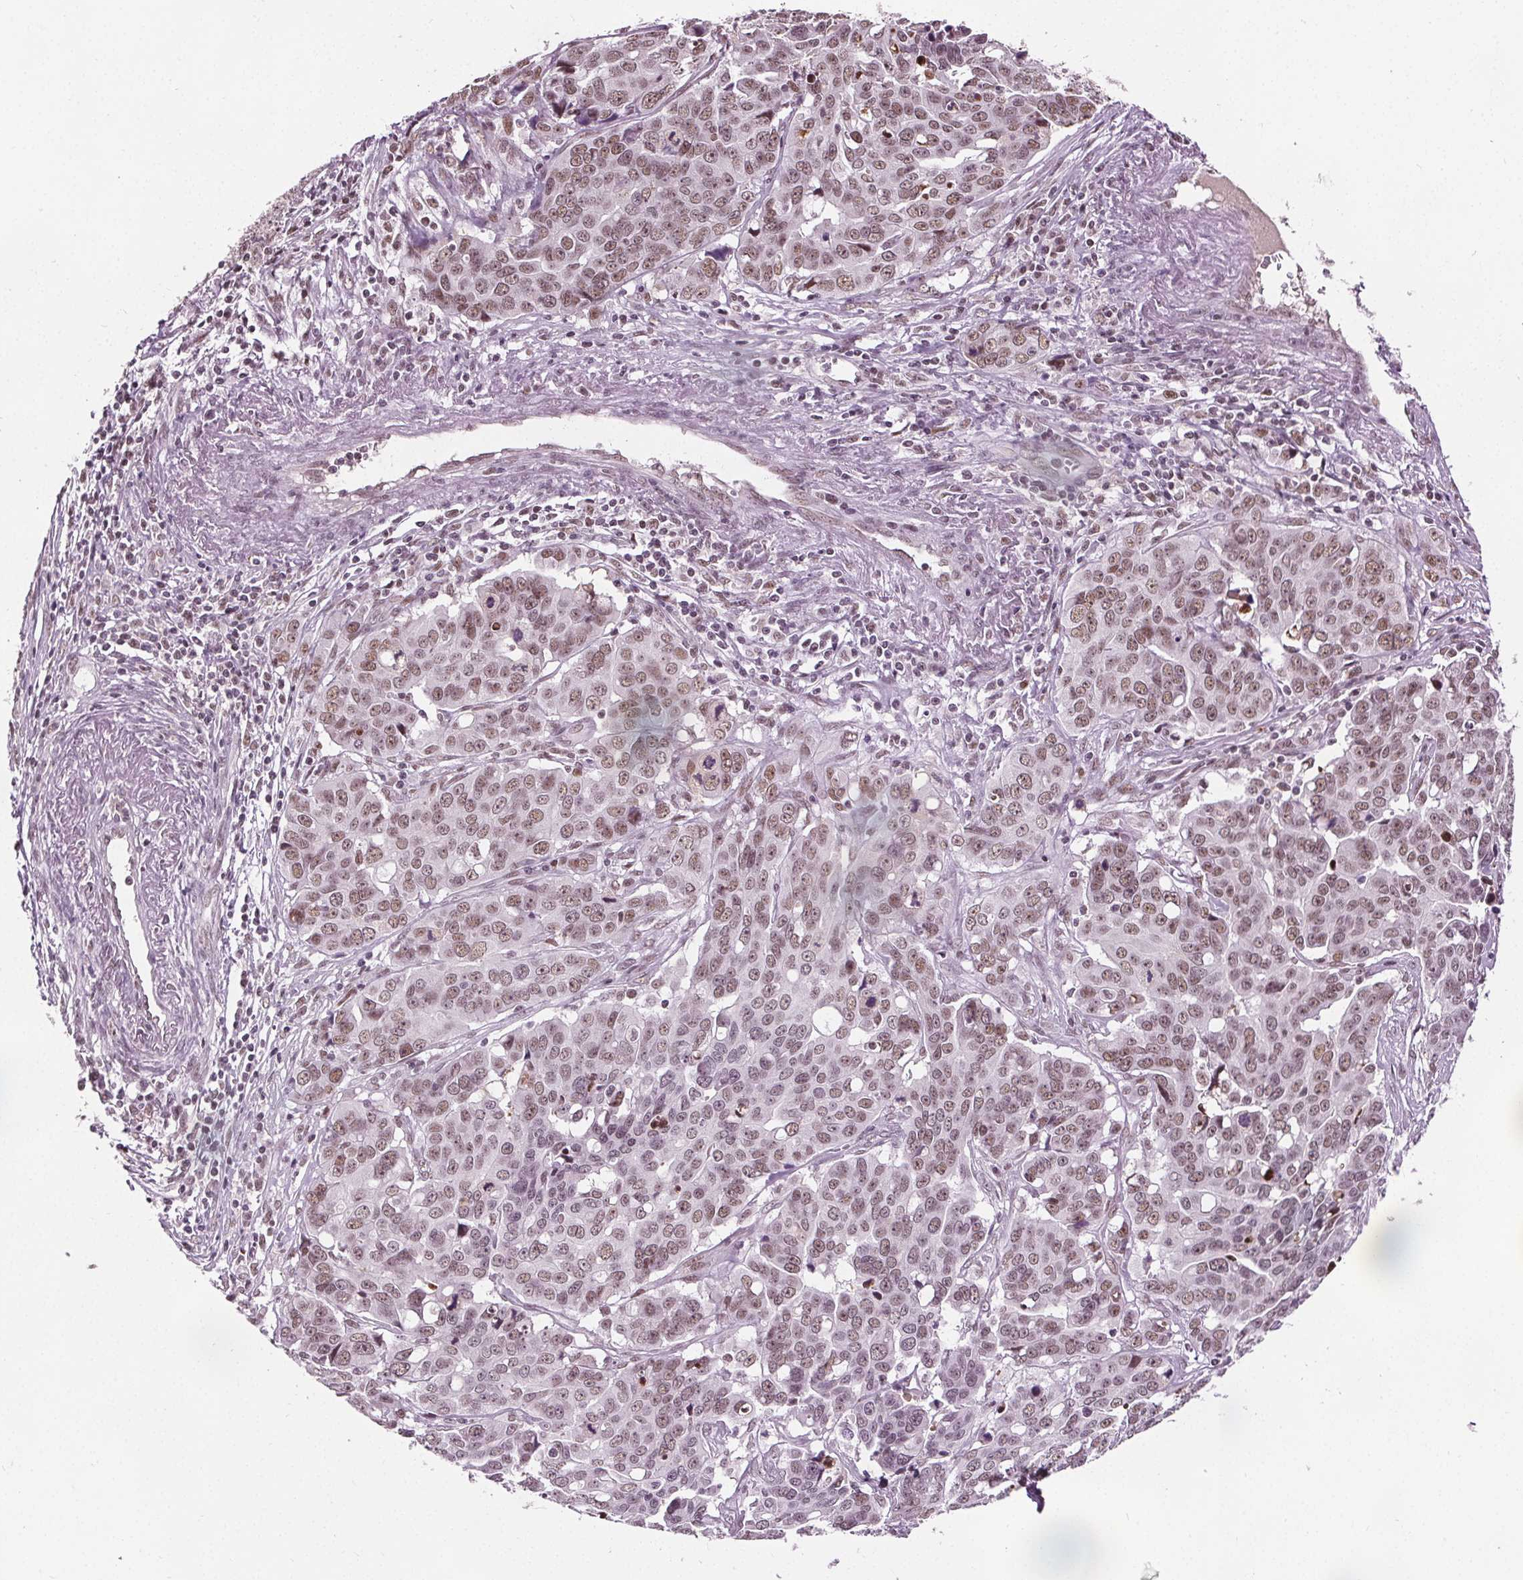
{"staining": {"intensity": "weak", "quantity": ">75%", "location": "nuclear"}, "tissue": "ovarian cancer", "cell_type": "Tumor cells", "image_type": "cancer", "snomed": [{"axis": "morphology", "description": "Carcinoma, endometroid"}, {"axis": "topography", "description": "Ovary"}], "caption": "A brown stain highlights weak nuclear expression of a protein in human ovarian endometroid carcinoma tumor cells.", "gene": "IWS1", "patient": {"sex": "female", "age": 78}}